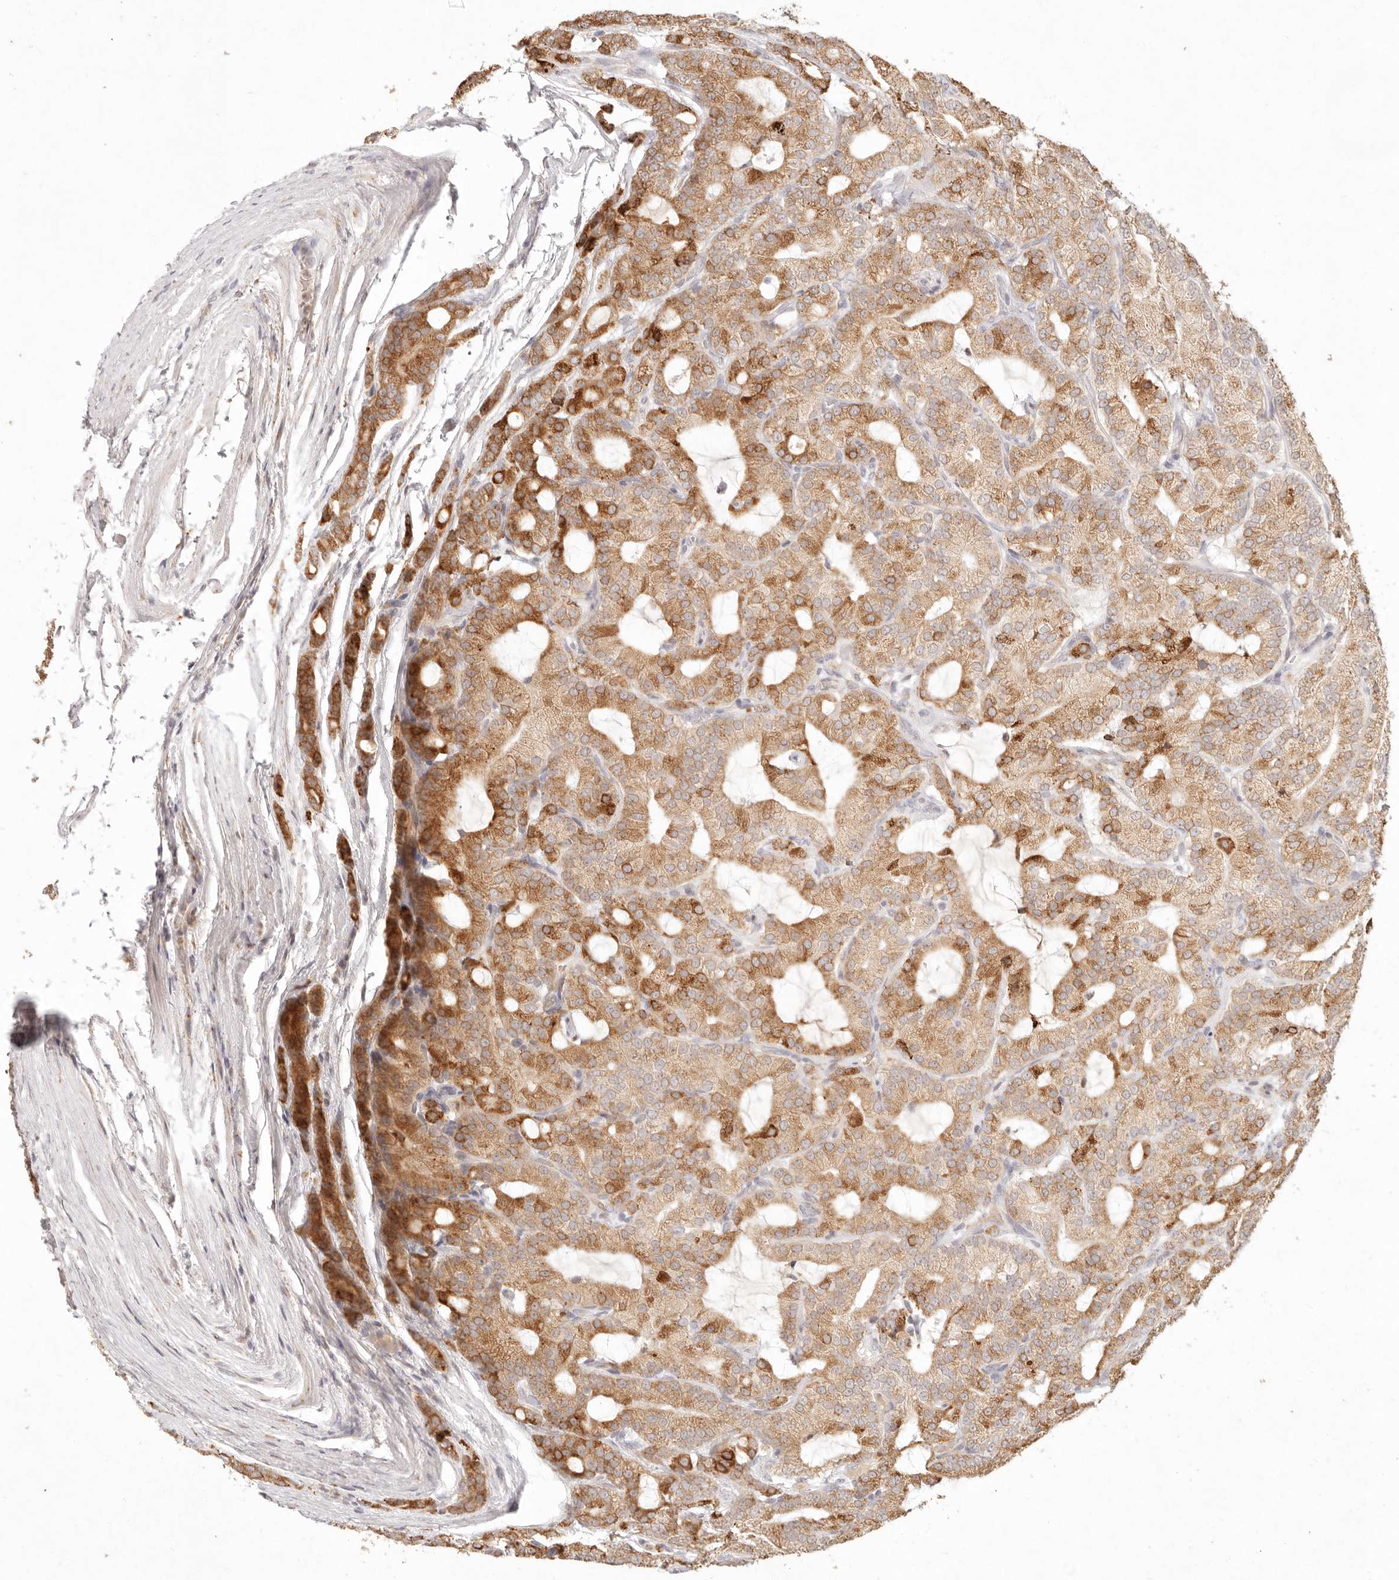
{"staining": {"intensity": "strong", "quantity": ">75%", "location": "cytoplasmic/membranous"}, "tissue": "prostate cancer", "cell_type": "Tumor cells", "image_type": "cancer", "snomed": [{"axis": "morphology", "description": "Adenocarcinoma, High grade"}, {"axis": "topography", "description": "Prostate"}], "caption": "Immunohistochemical staining of human prostate high-grade adenocarcinoma displays high levels of strong cytoplasmic/membranous staining in approximately >75% of tumor cells.", "gene": "C1orf127", "patient": {"sex": "male", "age": 57}}